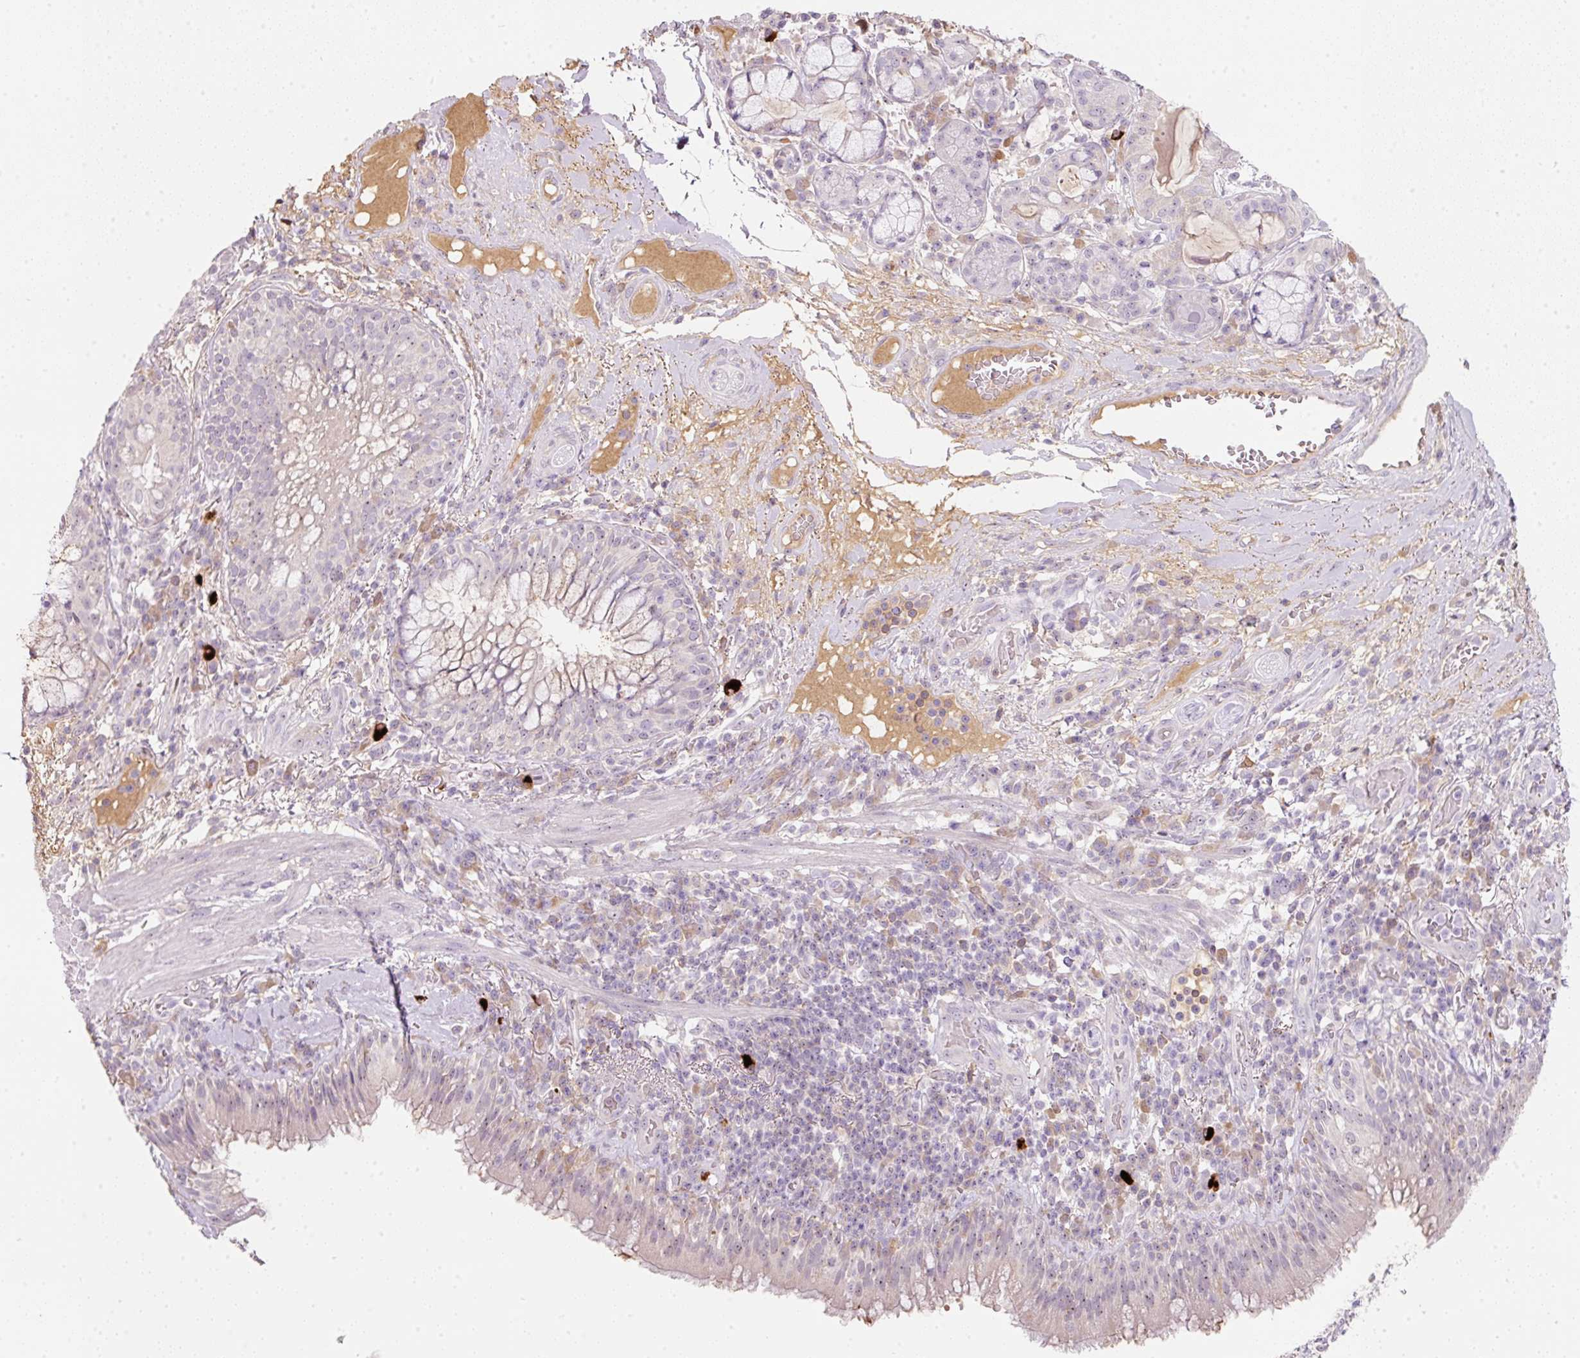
{"staining": {"intensity": "weak", "quantity": "25%-75%", "location": "nuclear"}, "tissue": "bronchus", "cell_type": "Respiratory epithelial cells", "image_type": "normal", "snomed": [{"axis": "morphology", "description": "Normal tissue, NOS"}, {"axis": "topography", "description": "Cartilage tissue"}, {"axis": "topography", "description": "Bronchus"}], "caption": "The immunohistochemical stain shows weak nuclear expression in respiratory epithelial cells of benign bronchus. The protein is stained brown, and the nuclei are stained in blue (DAB IHC with brightfield microscopy, high magnification).", "gene": "TMEM37", "patient": {"sex": "male", "age": 56}}